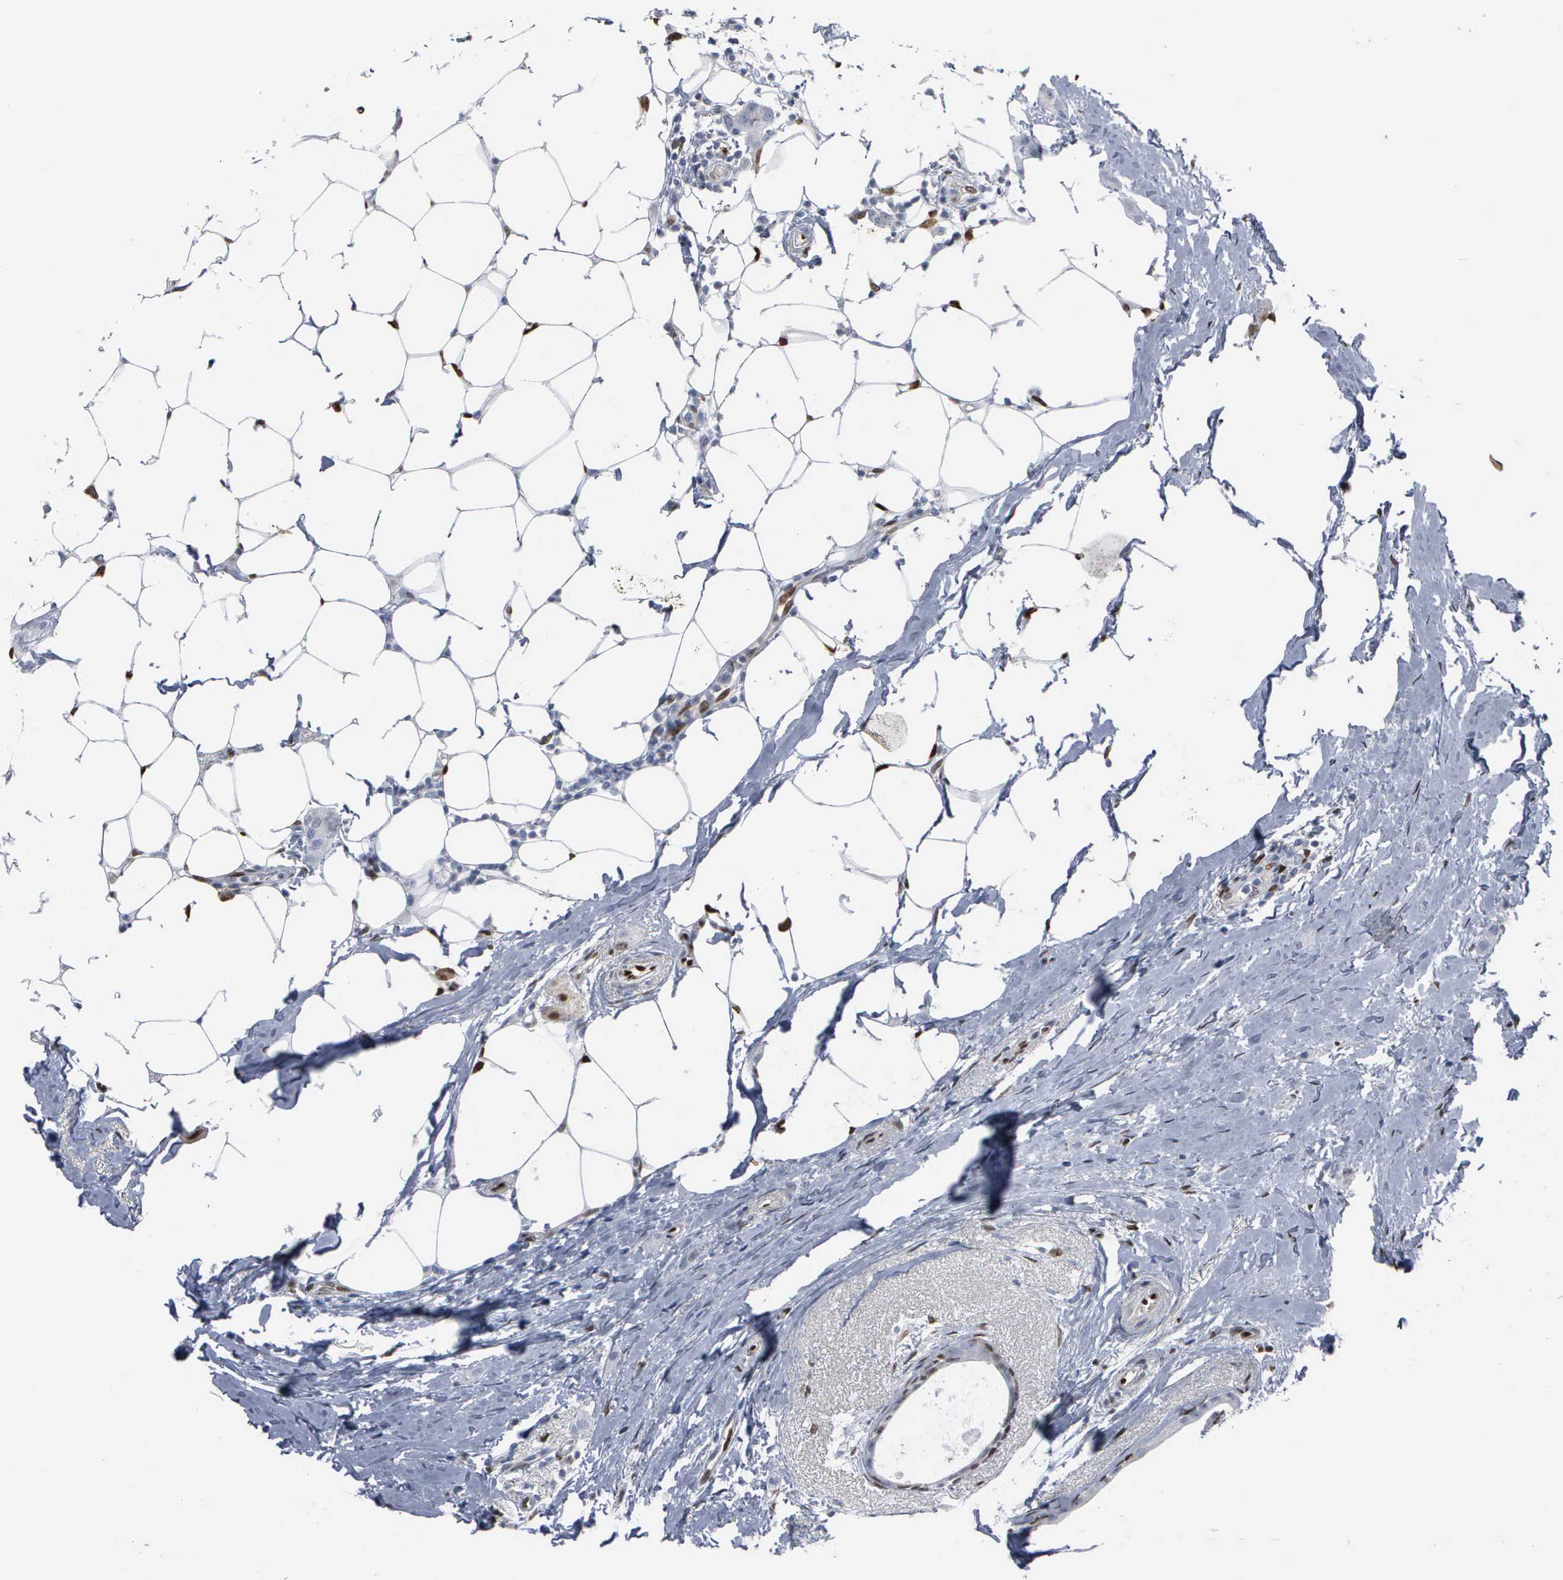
{"staining": {"intensity": "negative", "quantity": "none", "location": "none"}, "tissue": "breast cancer", "cell_type": "Tumor cells", "image_type": "cancer", "snomed": [{"axis": "morphology", "description": "Lobular carcinoma"}, {"axis": "topography", "description": "Breast"}], "caption": "This is an immunohistochemistry micrograph of human breast cancer (lobular carcinoma). There is no positivity in tumor cells.", "gene": "FGF2", "patient": {"sex": "female", "age": 55}}